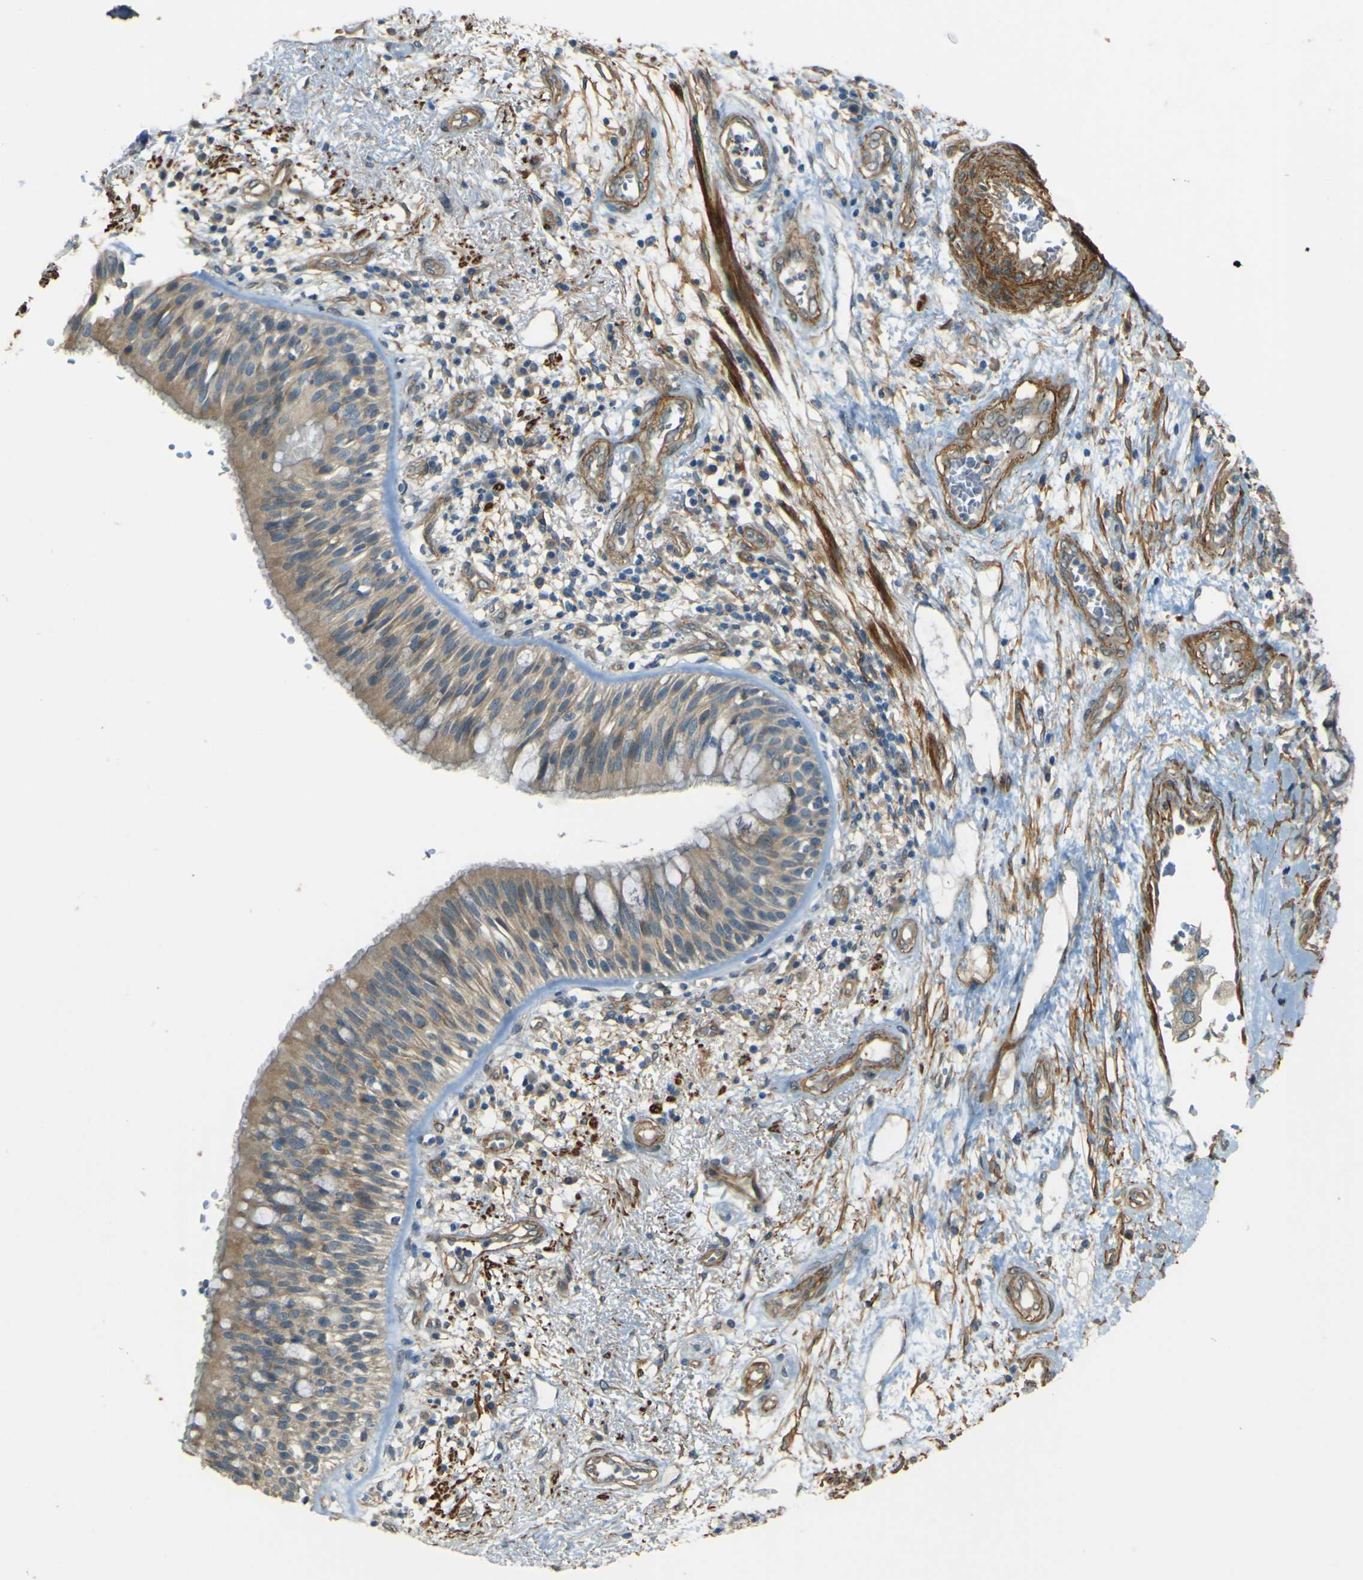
{"staining": {"intensity": "weak", "quantity": ">75%", "location": "cytoplasmic/membranous"}, "tissue": "bronchus", "cell_type": "Respiratory epithelial cells", "image_type": "normal", "snomed": [{"axis": "morphology", "description": "Normal tissue, NOS"}, {"axis": "morphology", "description": "Adenocarcinoma, NOS"}, {"axis": "morphology", "description": "Adenocarcinoma, metastatic, NOS"}, {"axis": "topography", "description": "Lymph node"}, {"axis": "topography", "description": "Bronchus"}, {"axis": "topography", "description": "Lung"}], "caption": "Approximately >75% of respiratory epithelial cells in unremarkable human bronchus demonstrate weak cytoplasmic/membranous protein expression as visualized by brown immunohistochemical staining.", "gene": "NEXN", "patient": {"sex": "female", "age": 54}}